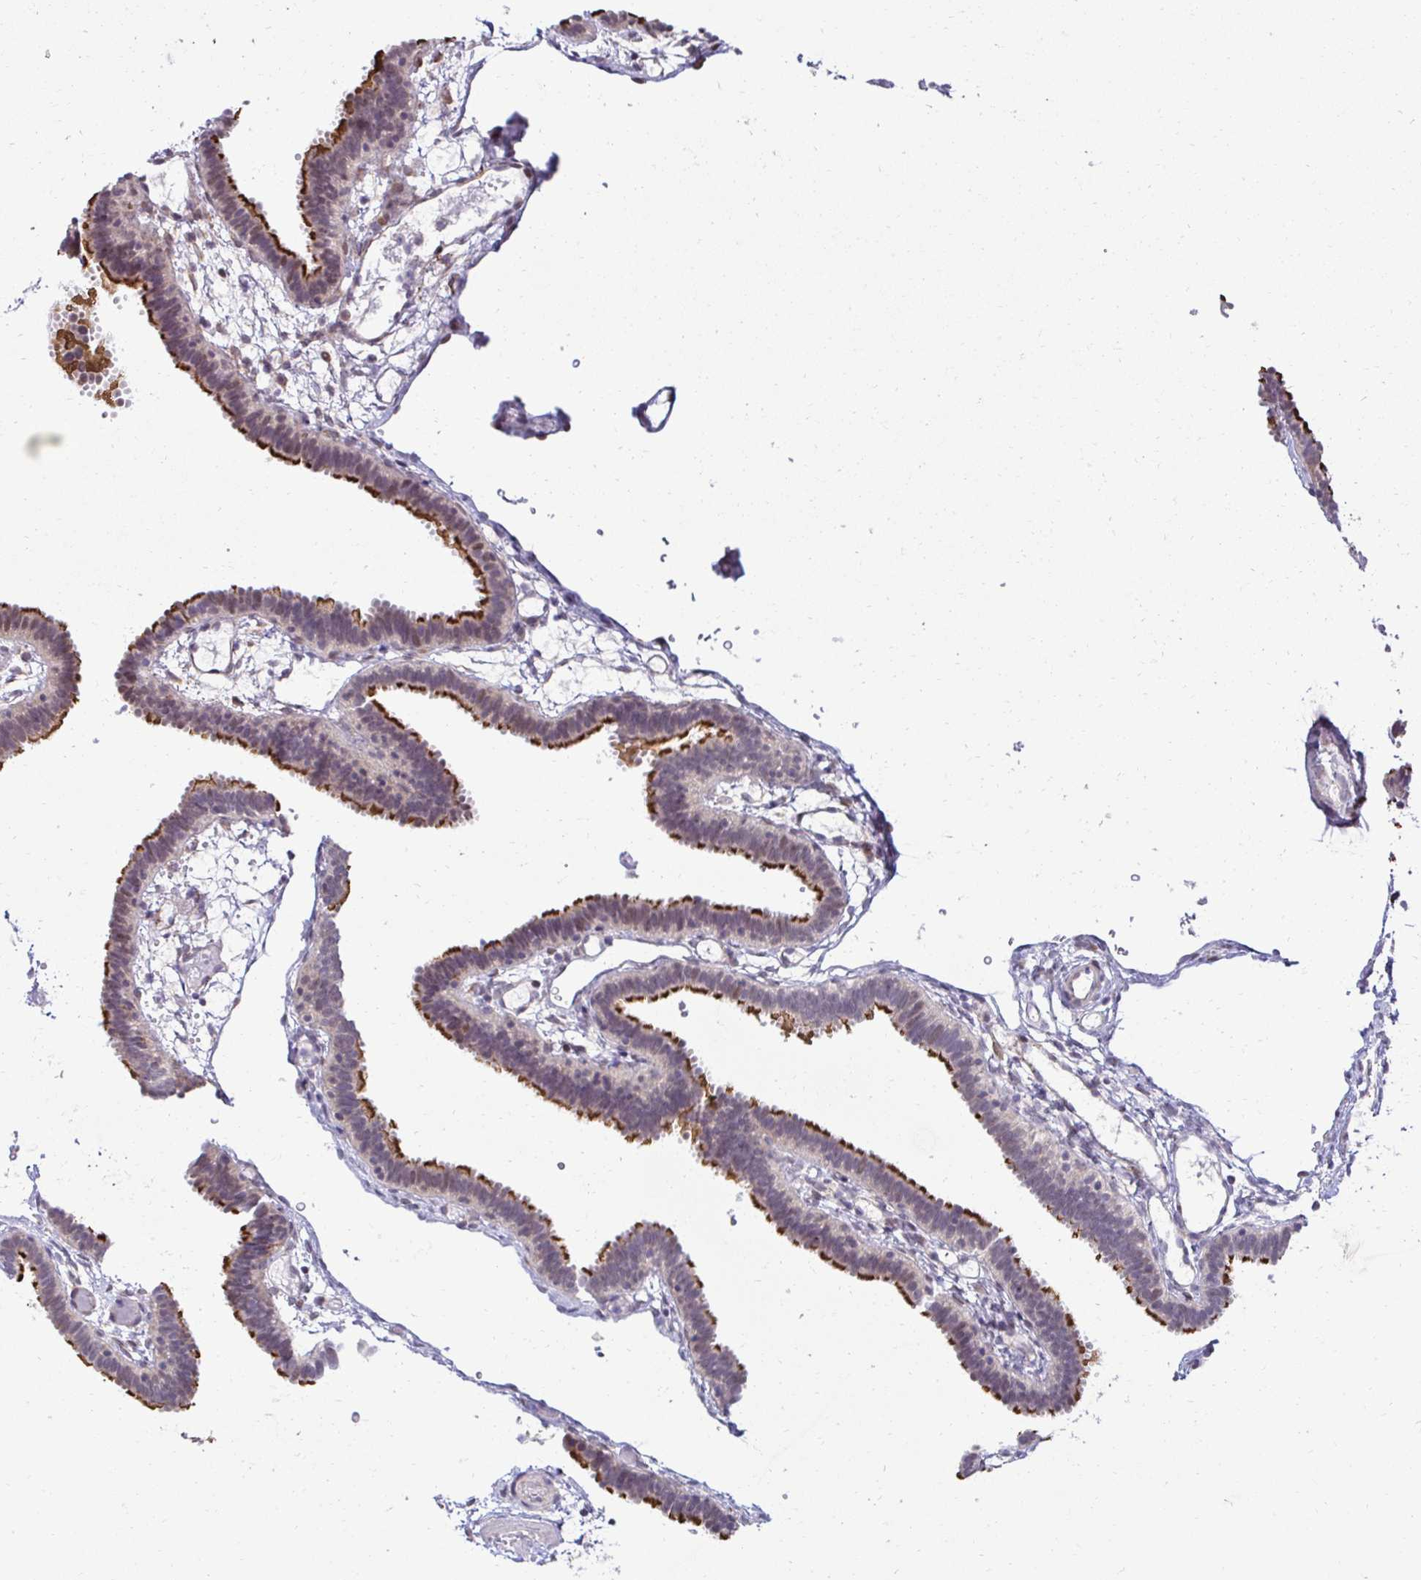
{"staining": {"intensity": "strong", "quantity": ">75%", "location": "cytoplasmic/membranous"}, "tissue": "fallopian tube", "cell_type": "Glandular cells", "image_type": "normal", "snomed": [{"axis": "morphology", "description": "Normal tissue, NOS"}, {"axis": "topography", "description": "Fallopian tube"}], "caption": "Immunohistochemical staining of unremarkable human fallopian tube reveals high levels of strong cytoplasmic/membranous expression in about >75% of glandular cells. (IHC, brightfield microscopy, high magnification).", "gene": "HPS1", "patient": {"sex": "female", "age": 37}}